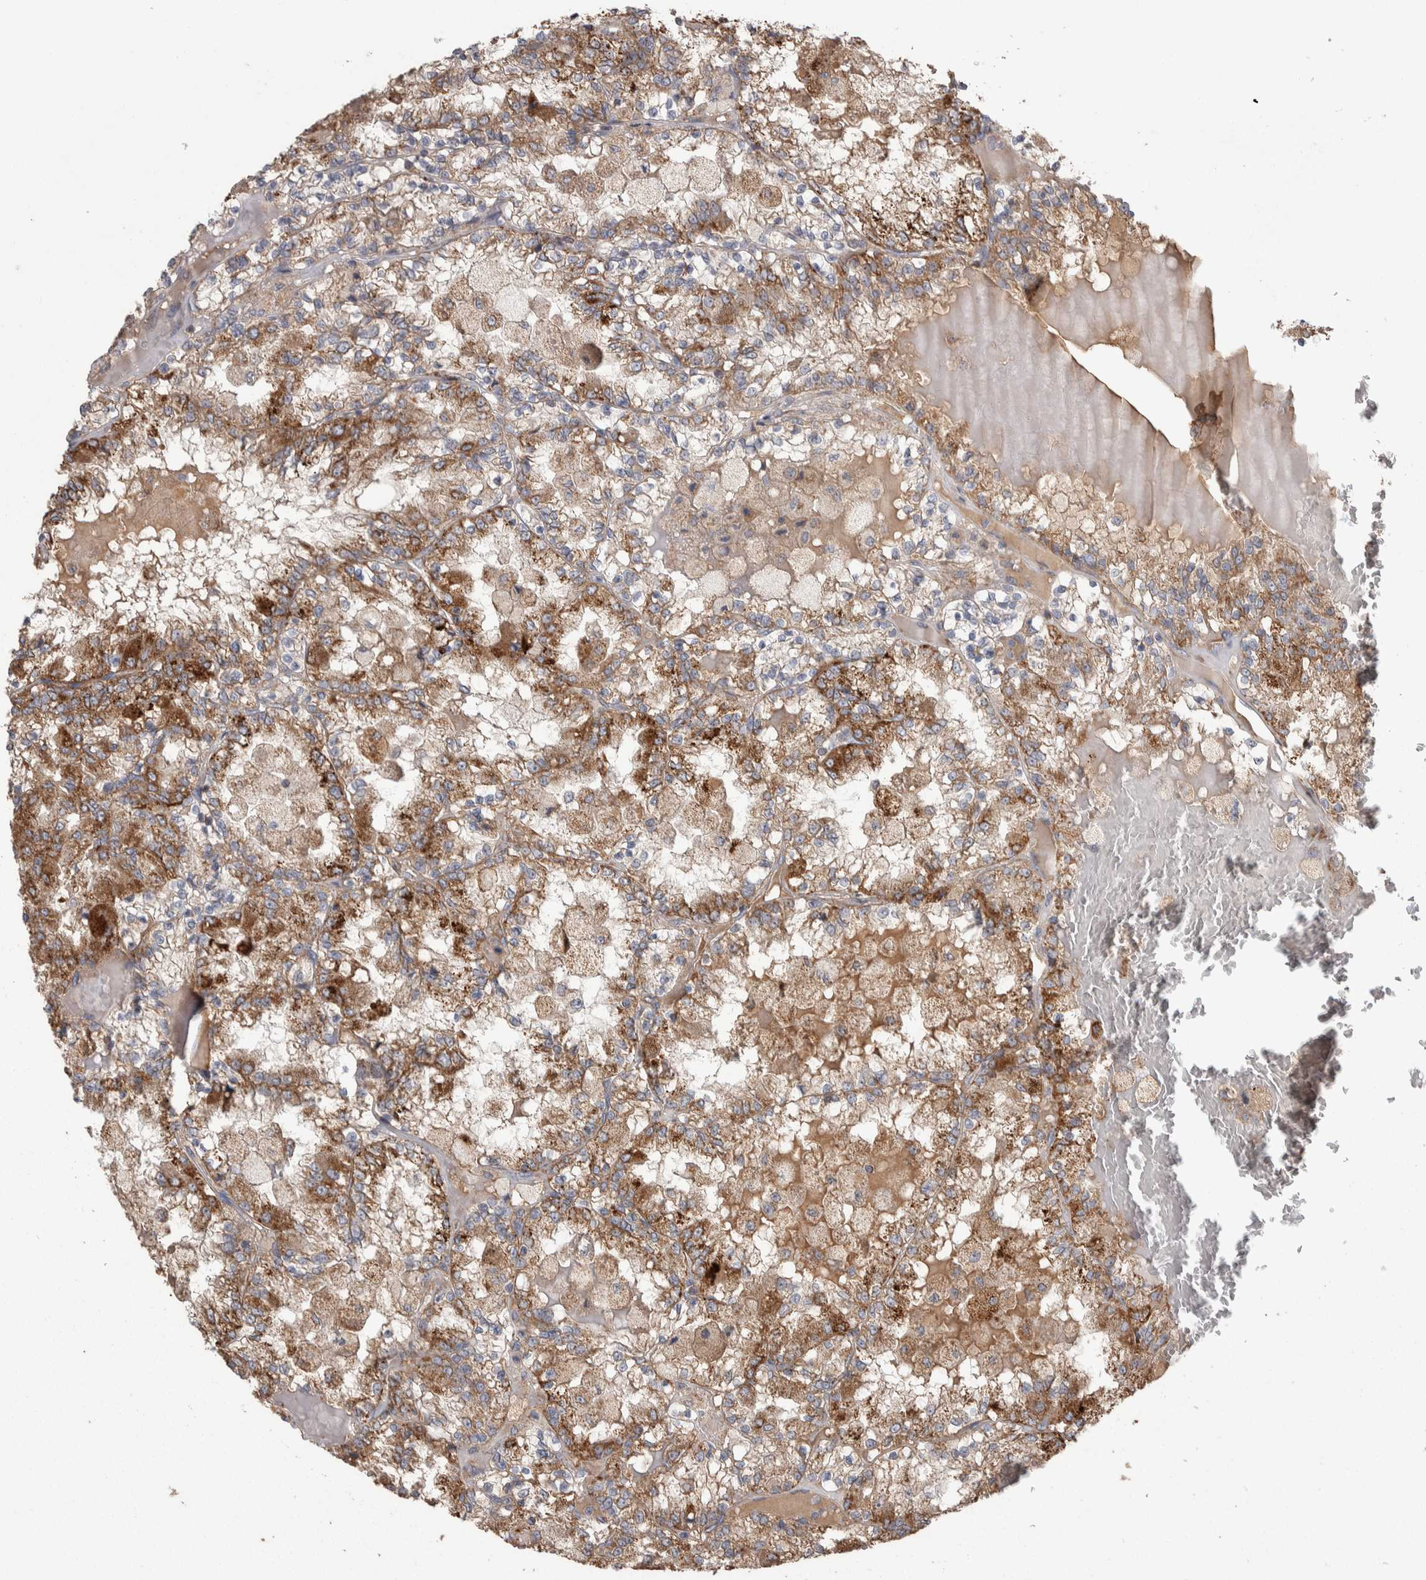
{"staining": {"intensity": "moderate", "quantity": ">75%", "location": "cytoplasmic/membranous"}, "tissue": "renal cancer", "cell_type": "Tumor cells", "image_type": "cancer", "snomed": [{"axis": "morphology", "description": "Adenocarcinoma, NOS"}, {"axis": "topography", "description": "Kidney"}], "caption": "Immunohistochemistry (IHC) (DAB) staining of adenocarcinoma (renal) shows moderate cytoplasmic/membranous protein staining in about >75% of tumor cells.", "gene": "SCO1", "patient": {"sex": "female", "age": 56}}